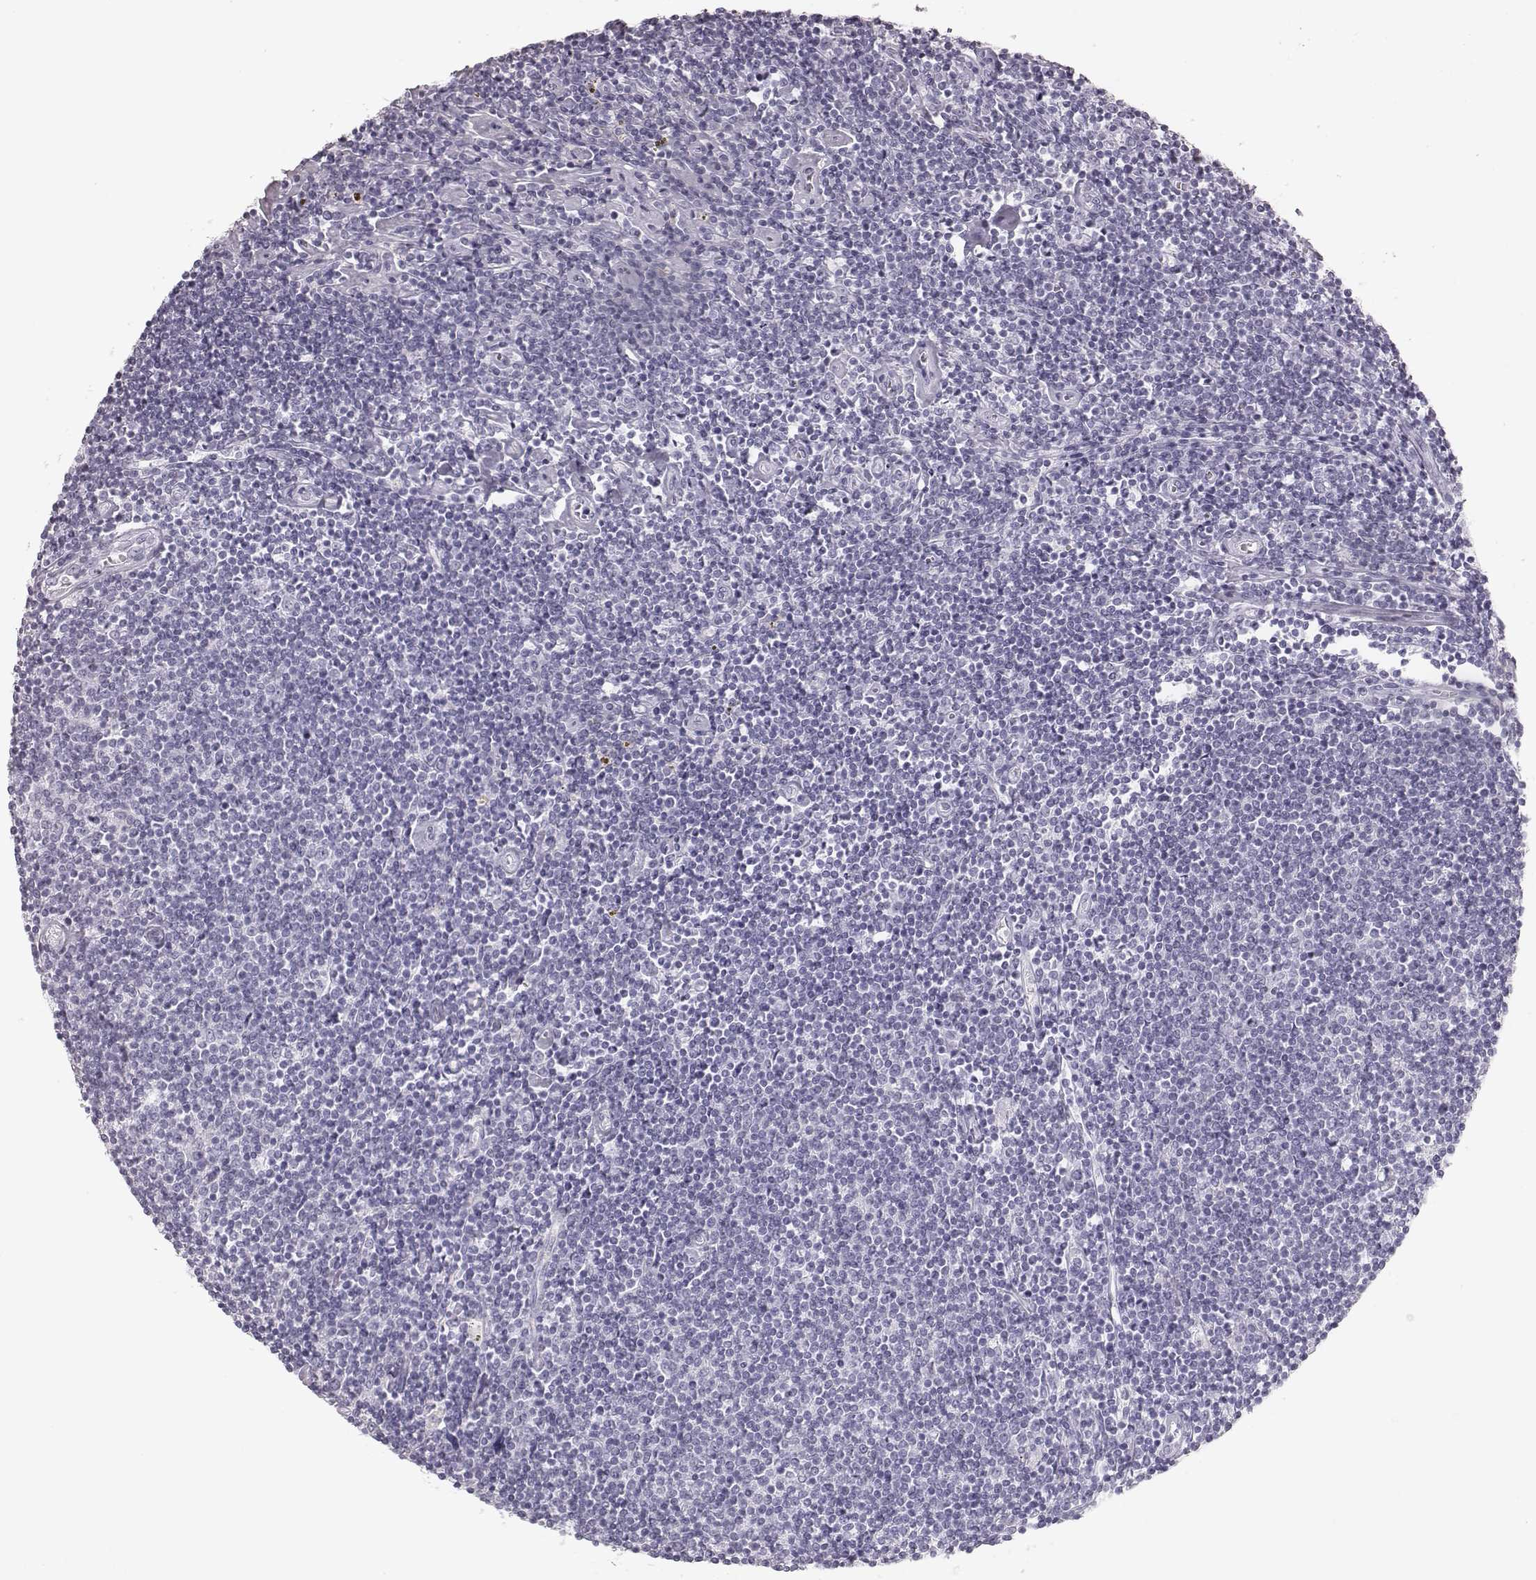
{"staining": {"intensity": "negative", "quantity": "none", "location": "none"}, "tissue": "lymphoma", "cell_type": "Tumor cells", "image_type": "cancer", "snomed": [{"axis": "morphology", "description": "Hodgkin's disease, NOS"}, {"axis": "topography", "description": "Lymph node"}], "caption": "Human lymphoma stained for a protein using immunohistochemistry demonstrates no staining in tumor cells.", "gene": "ELANE", "patient": {"sex": "male", "age": 40}}